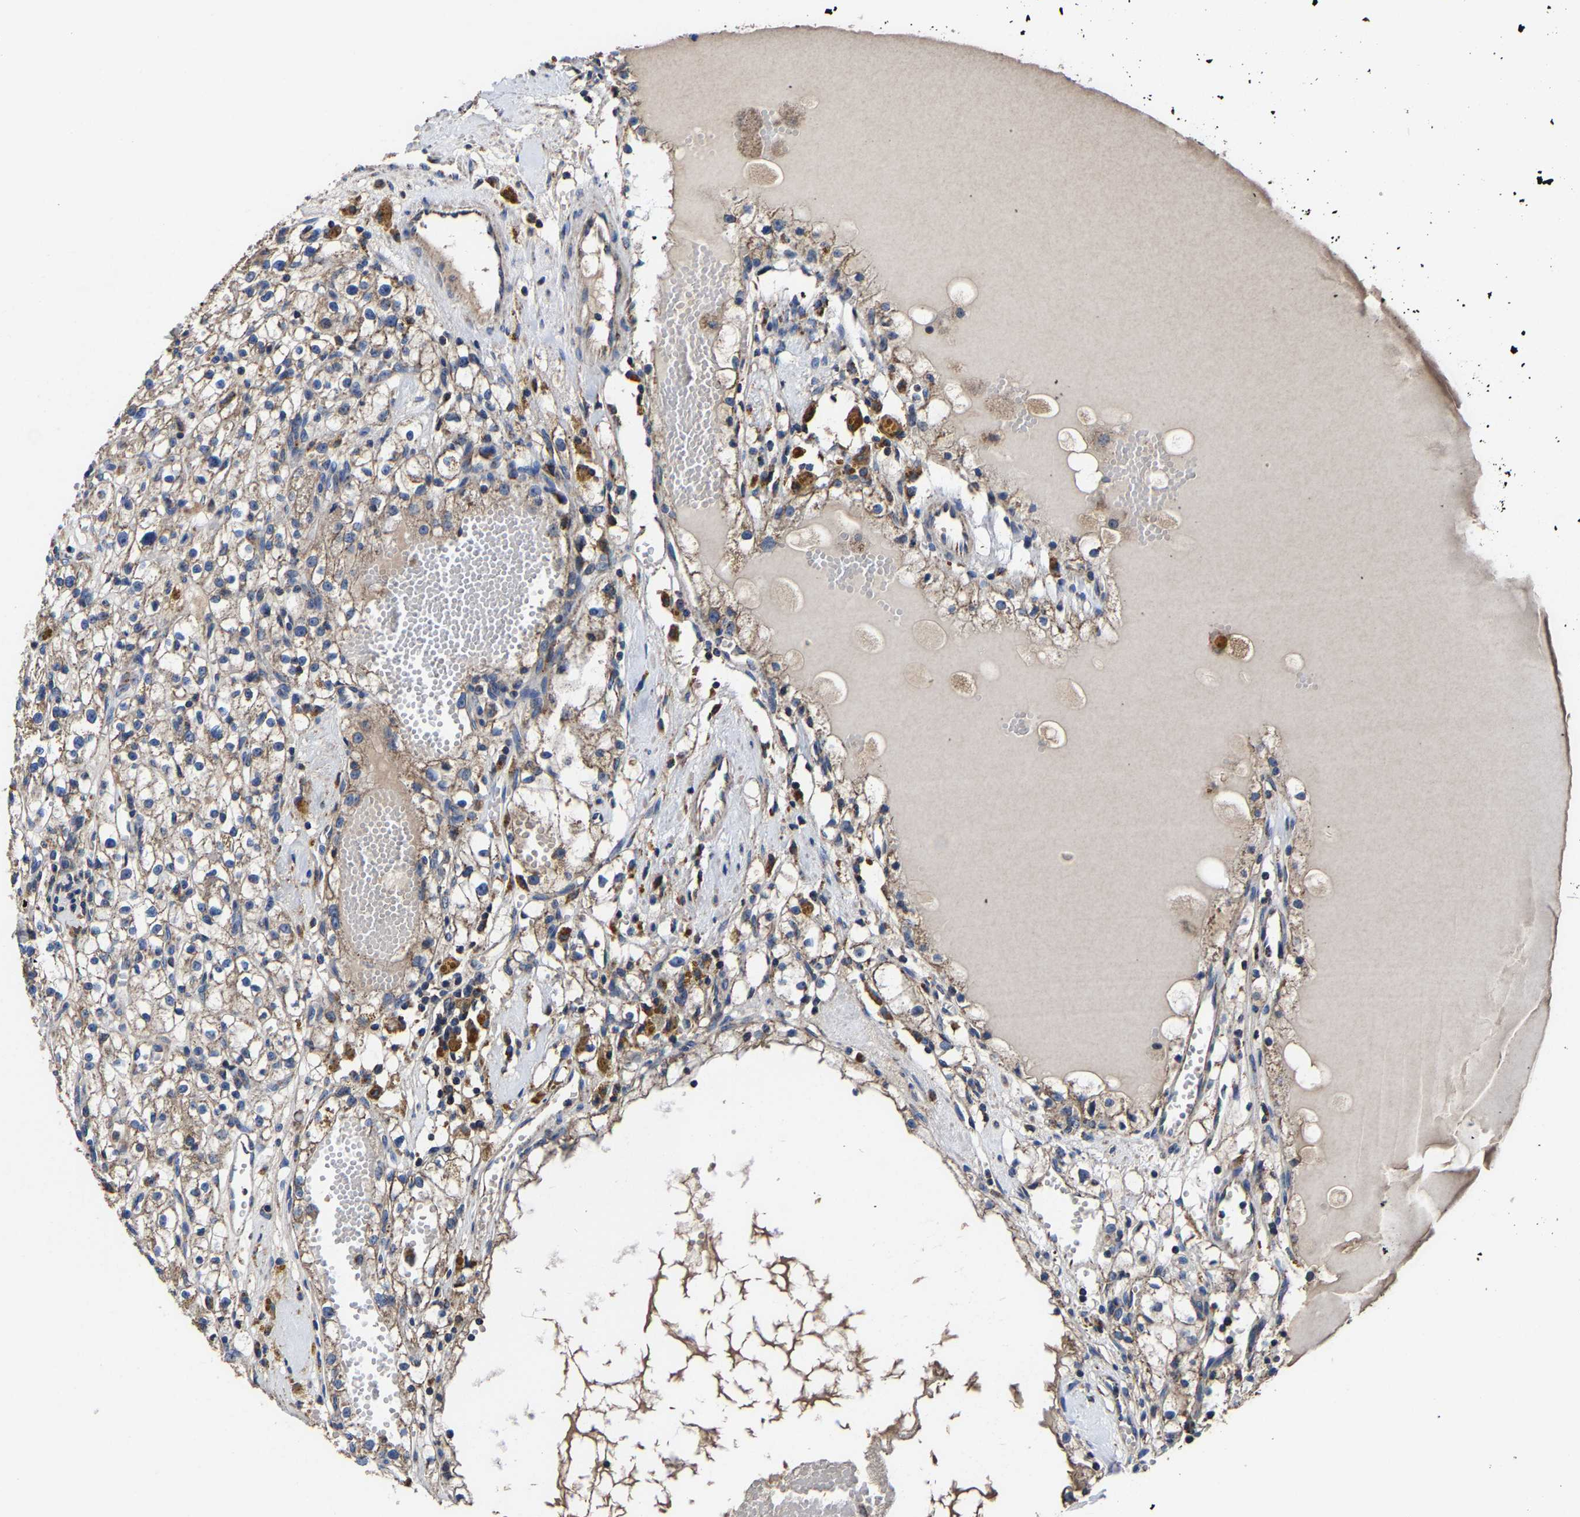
{"staining": {"intensity": "weak", "quantity": "25%-75%", "location": "cytoplasmic/membranous"}, "tissue": "renal cancer", "cell_type": "Tumor cells", "image_type": "cancer", "snomed": [{"axis": "morphology", "description": "Adenocarcinoma, NOS"}, {"axis": "topography", "description": "Kidney"}], "caption": "Protein expression analysis of human renal cancer (adenocarcinoma) reveals weak cytoplasmic/membranous staining in approximately 25%-75% of tumor cells.", "gene": "ZCCHC7", "patient": {"sex": "male", "age": 56}}